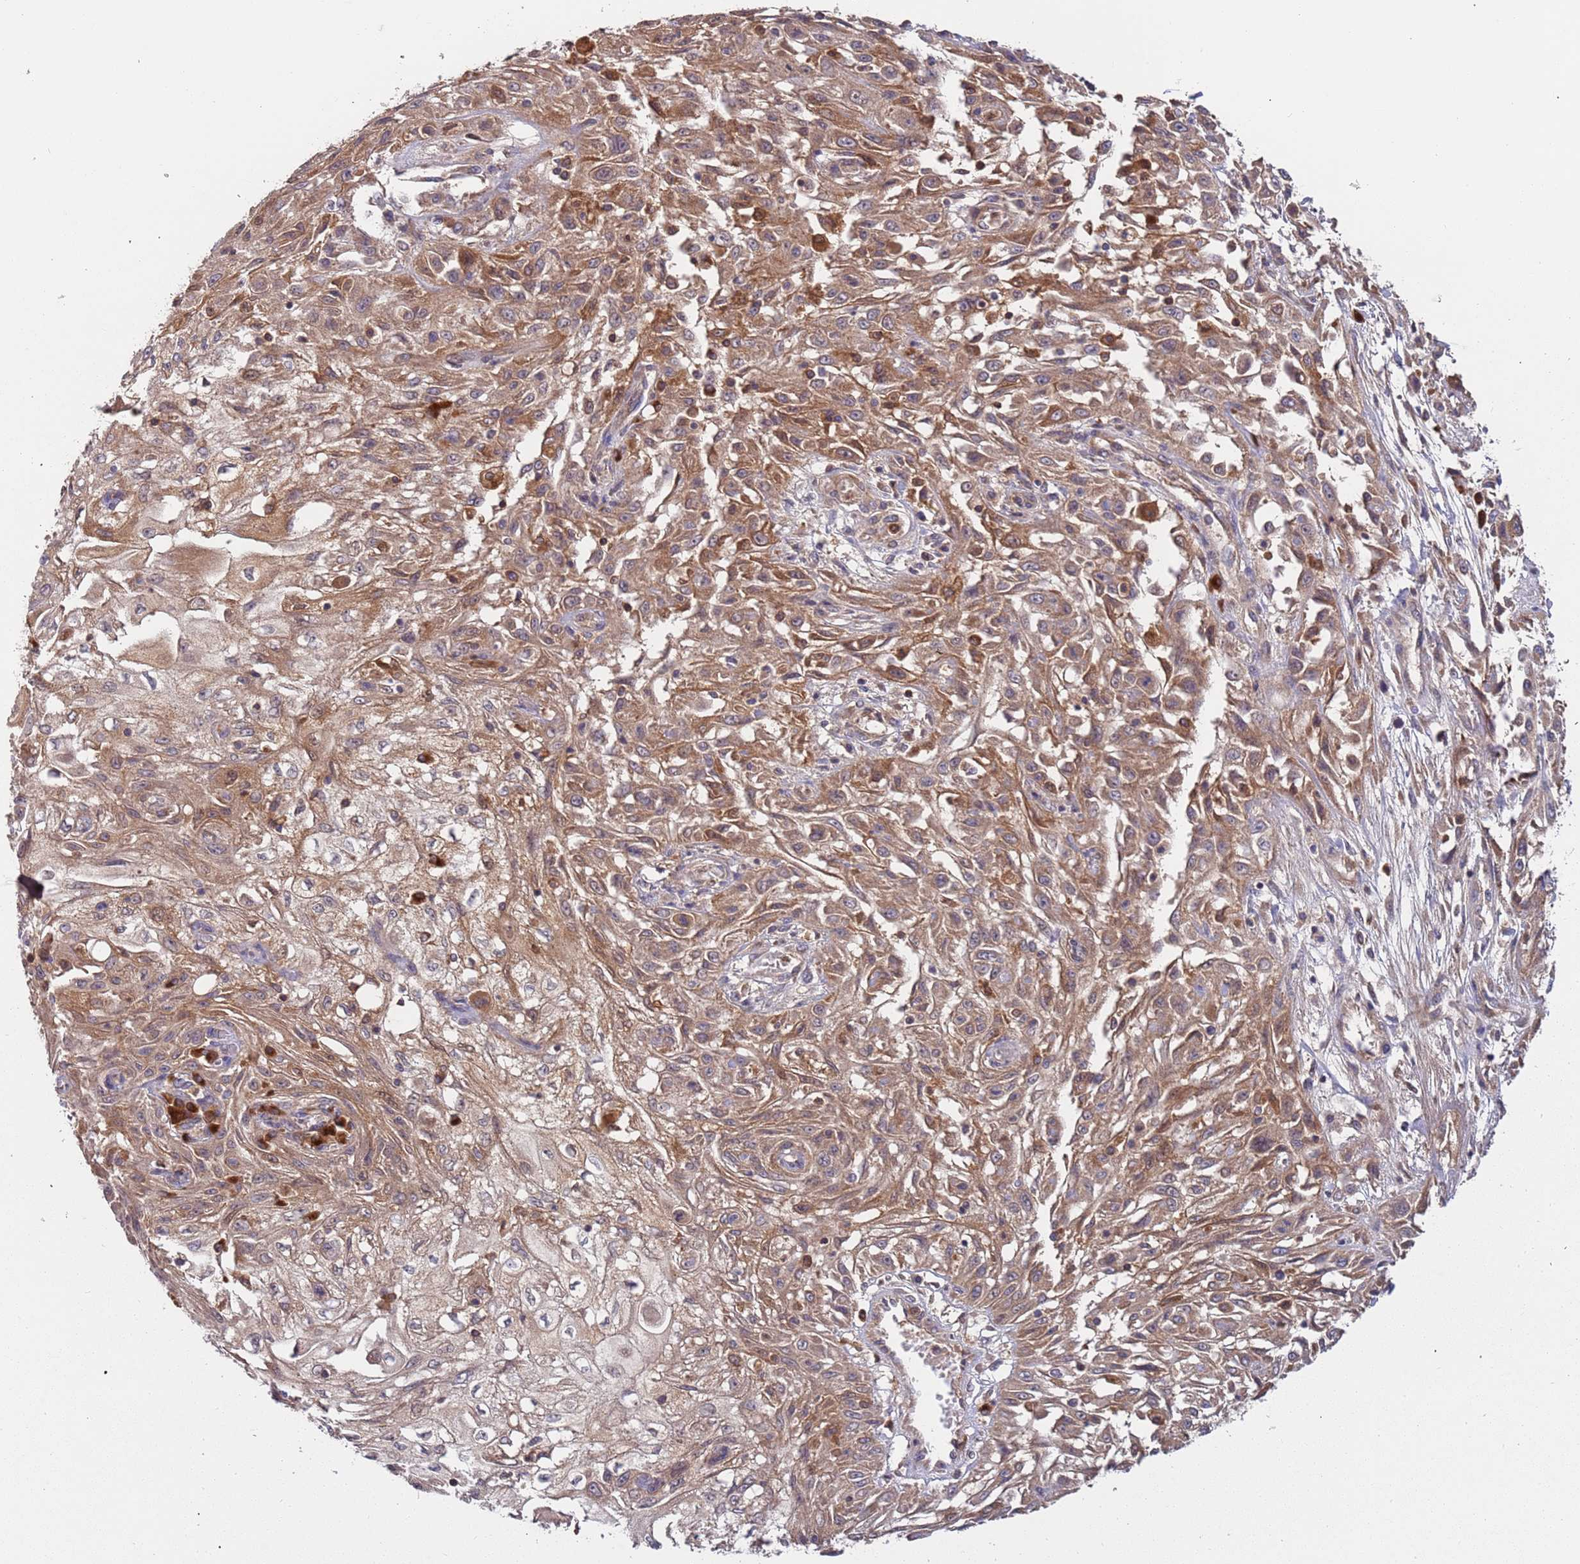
{"staining": {"intensity": "moderate", "quantity": ">75%", "location": "cytoplasmic/membranous"}, "tissue": "skin cancer", "cell_type": "Tumor cells", "image_type": "cancer", "snomed": [{"axis": "morphology", "description": "Squamous cell carcinoma, NOS"}, {"axis": "morphology", "description": "Squamous cell carcinoma, metastatic, NOS"}, {"axis": "topography", "description": "Skin"}, {"axis": "topography", "description": "Lymph node"}], "caption": "A brown stain highlights moderate cytoplasmic/membranous positivity of a protein in metastatic squamous cell carcinoma (skin) tumor cells. (IHC, brightfield microscopy, high magnification).", "gene": "OR5A2", "patient": {"sex": "male", "age": 75}}